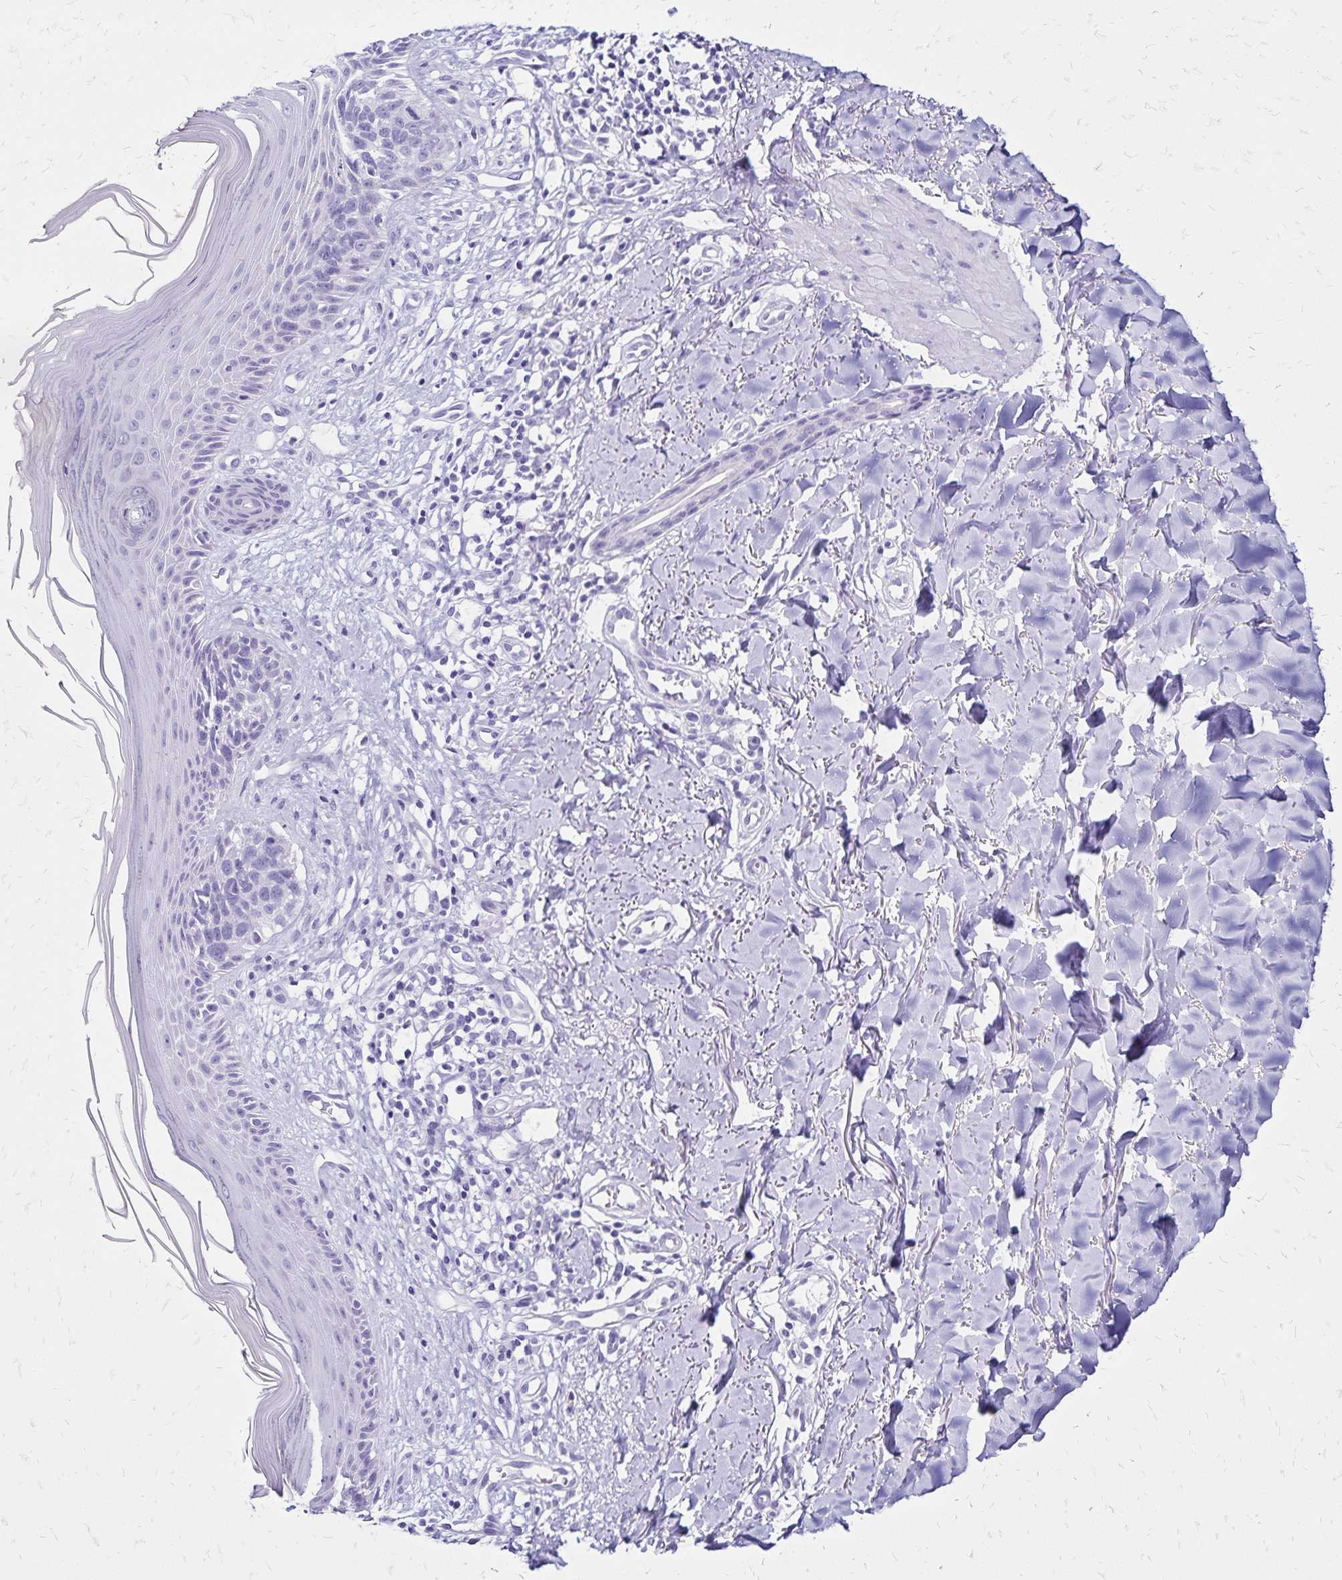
{"staining": {"intensity": "negative", "quantity": "none", "location": "none"}, "tissue": "skin cancer", "cell_type": "Tumor cells", "image_type": "cancer", "snomed": [{"axis": "morphology", "description": "Basal cell carcinoma"}, {"axis": "topography", "description": "Skin"}], "caption": "Immunohistochemistry (IHC) photomicrograph of neoplastic tissue: human basal cell carcinoma (skin) stained with DAB shows no significant protein expression in tumor cells.", "gene": "LIN28B", "patient": {"sex": "female", "age": 45}}